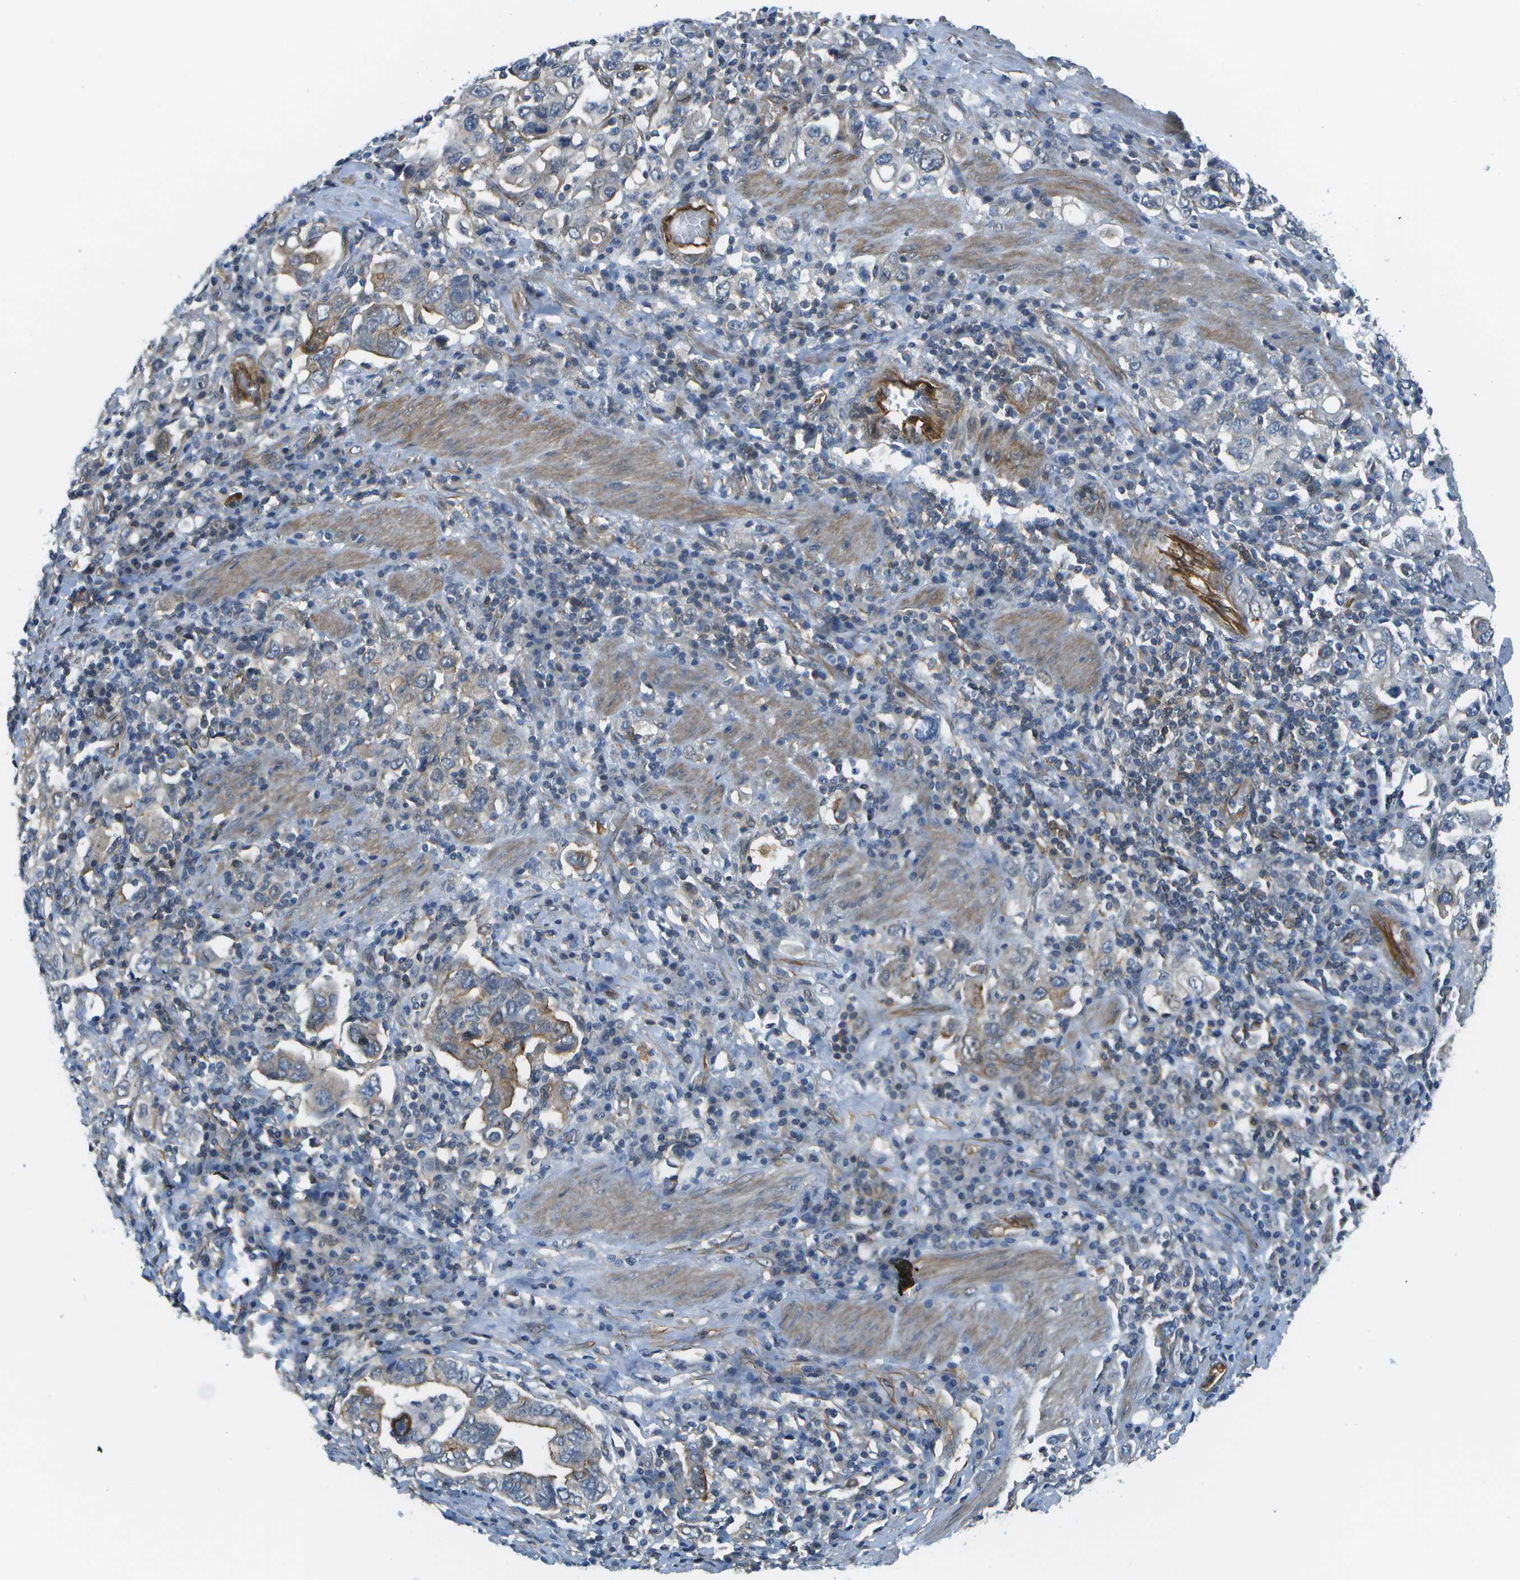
{"staining": {"intensity": "weak", "quantity": "<25%", "location": "cytoplasmic/membranous"}, "tissue": "stomach cancer", "cell_type": "Tumor cells", "image_type": "cancer", "snomed": [{"axis": "morphology", "description": "Adenocarcinoma, NOS"}, {"axis": "topography", "description": "Stomach, upper"}], "caption": "Immunohistochemistry histopathology image of stomach cancer (adenocarcinoma) stained for a protein (brown), which exhibits no staining in tumor cells. (Immunohistochemistry (ihc), brightfield microscopy, high magnification).", "gene": "KIAA0040", "patient": {"sex": "male", "age": 62}}